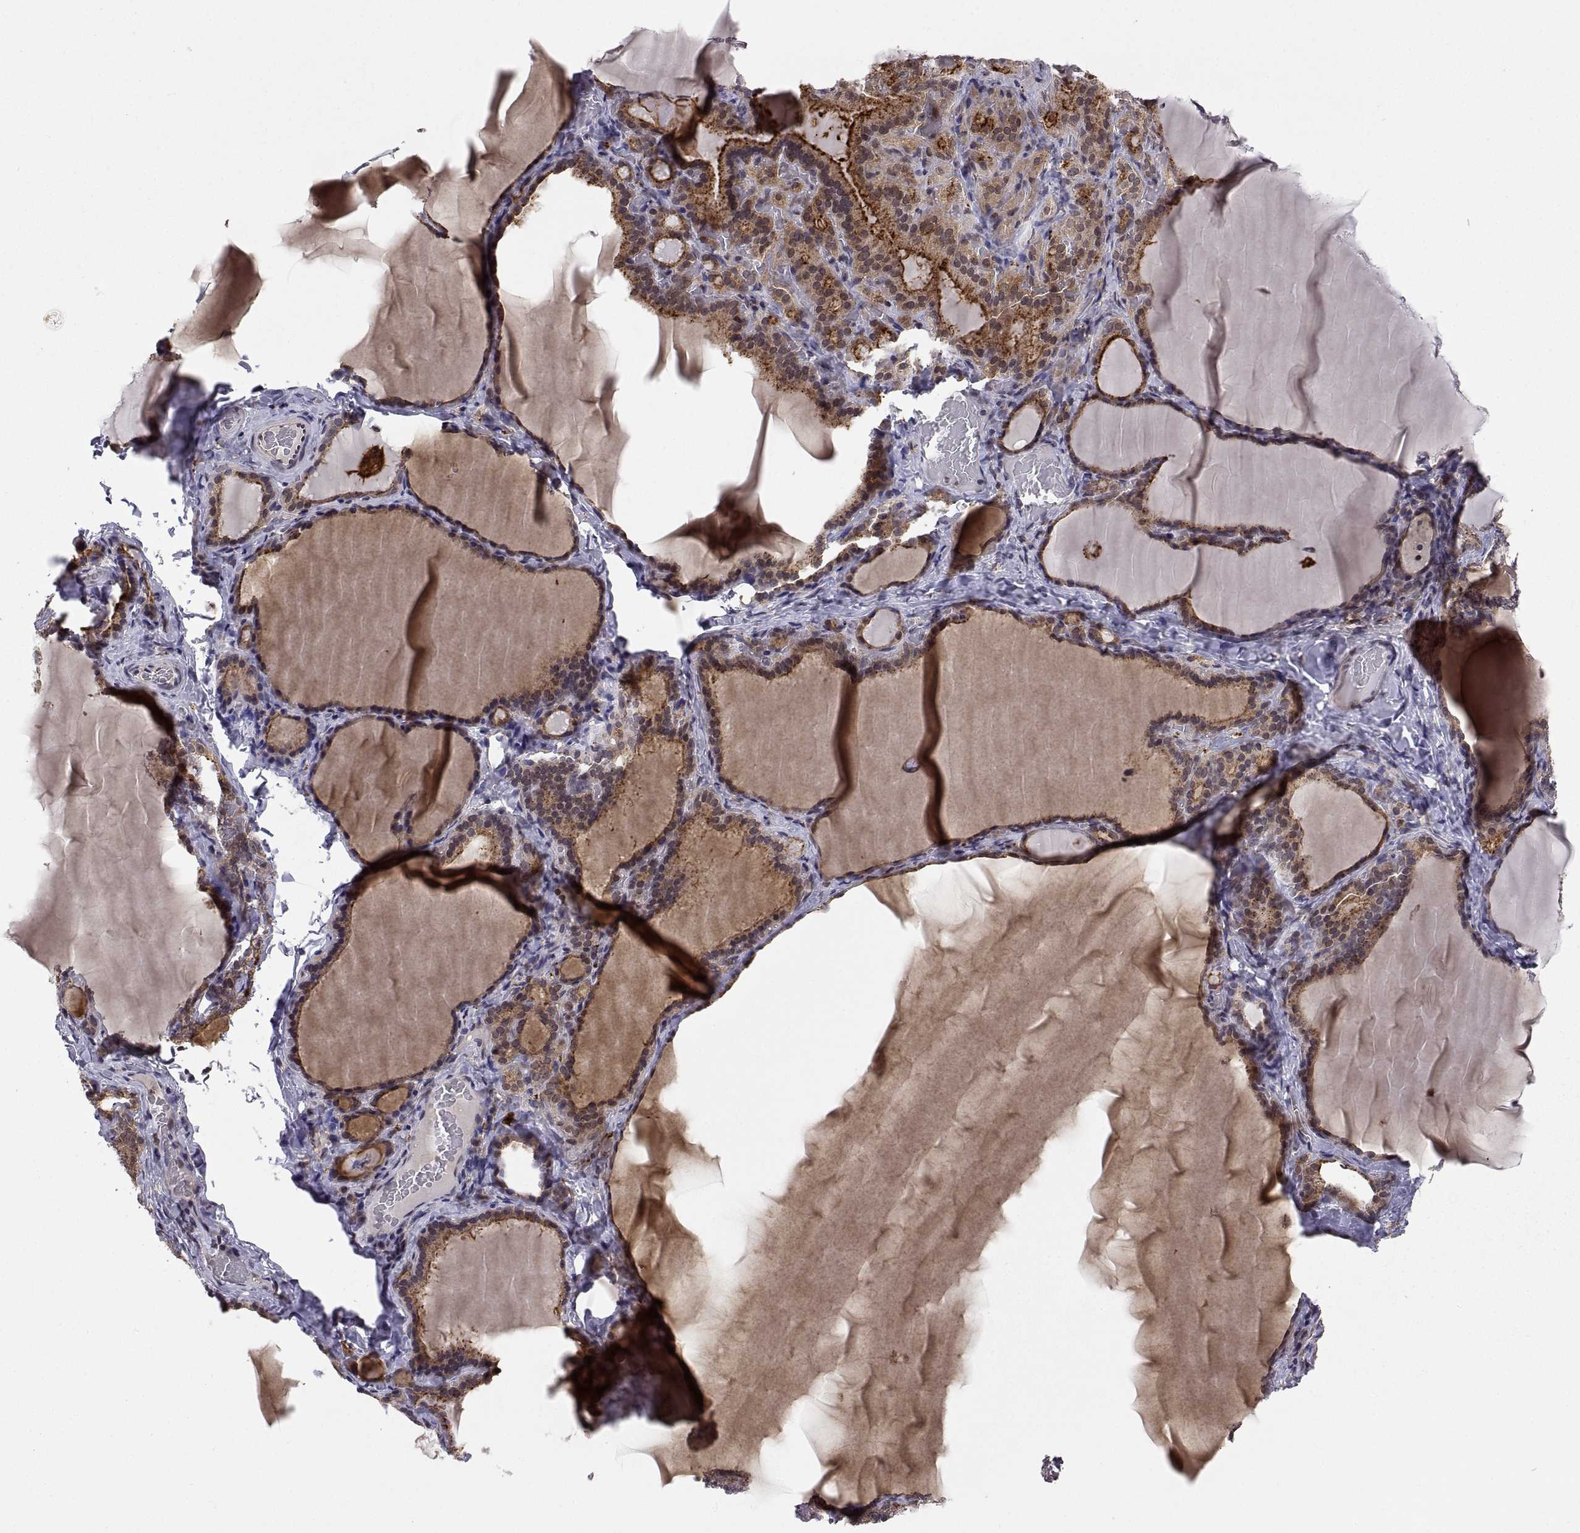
{"staining": {"intensity": "strong", "quantity": "25%-75%", "location": "cytoplasmic/membranous"}, "tissue": "thyroid gland", "cell_type": "Glandular cells", "image_type": "normal", "snomed": [{"axis": "morphology", "description": "Normal tissue, NOS"}, {"axis": "morphology", "description": "Hyperplasia, NOS"}, {"axis": "topography", "description": "Thyroid gland"}], "caption": "Immunohistochemical staining of benign thyroid gland displays high levels of strong cytoplasmic/membranous expression in approximately 25%-75% of glandular cells. The staining was performed using DAB to visualize the protein expression in brown, while the nuclei were stained in blue with hematoxylin (Magnification: 20x).", "gene": "PSMC2", "patient": {"sex": "female", "age": 27}}